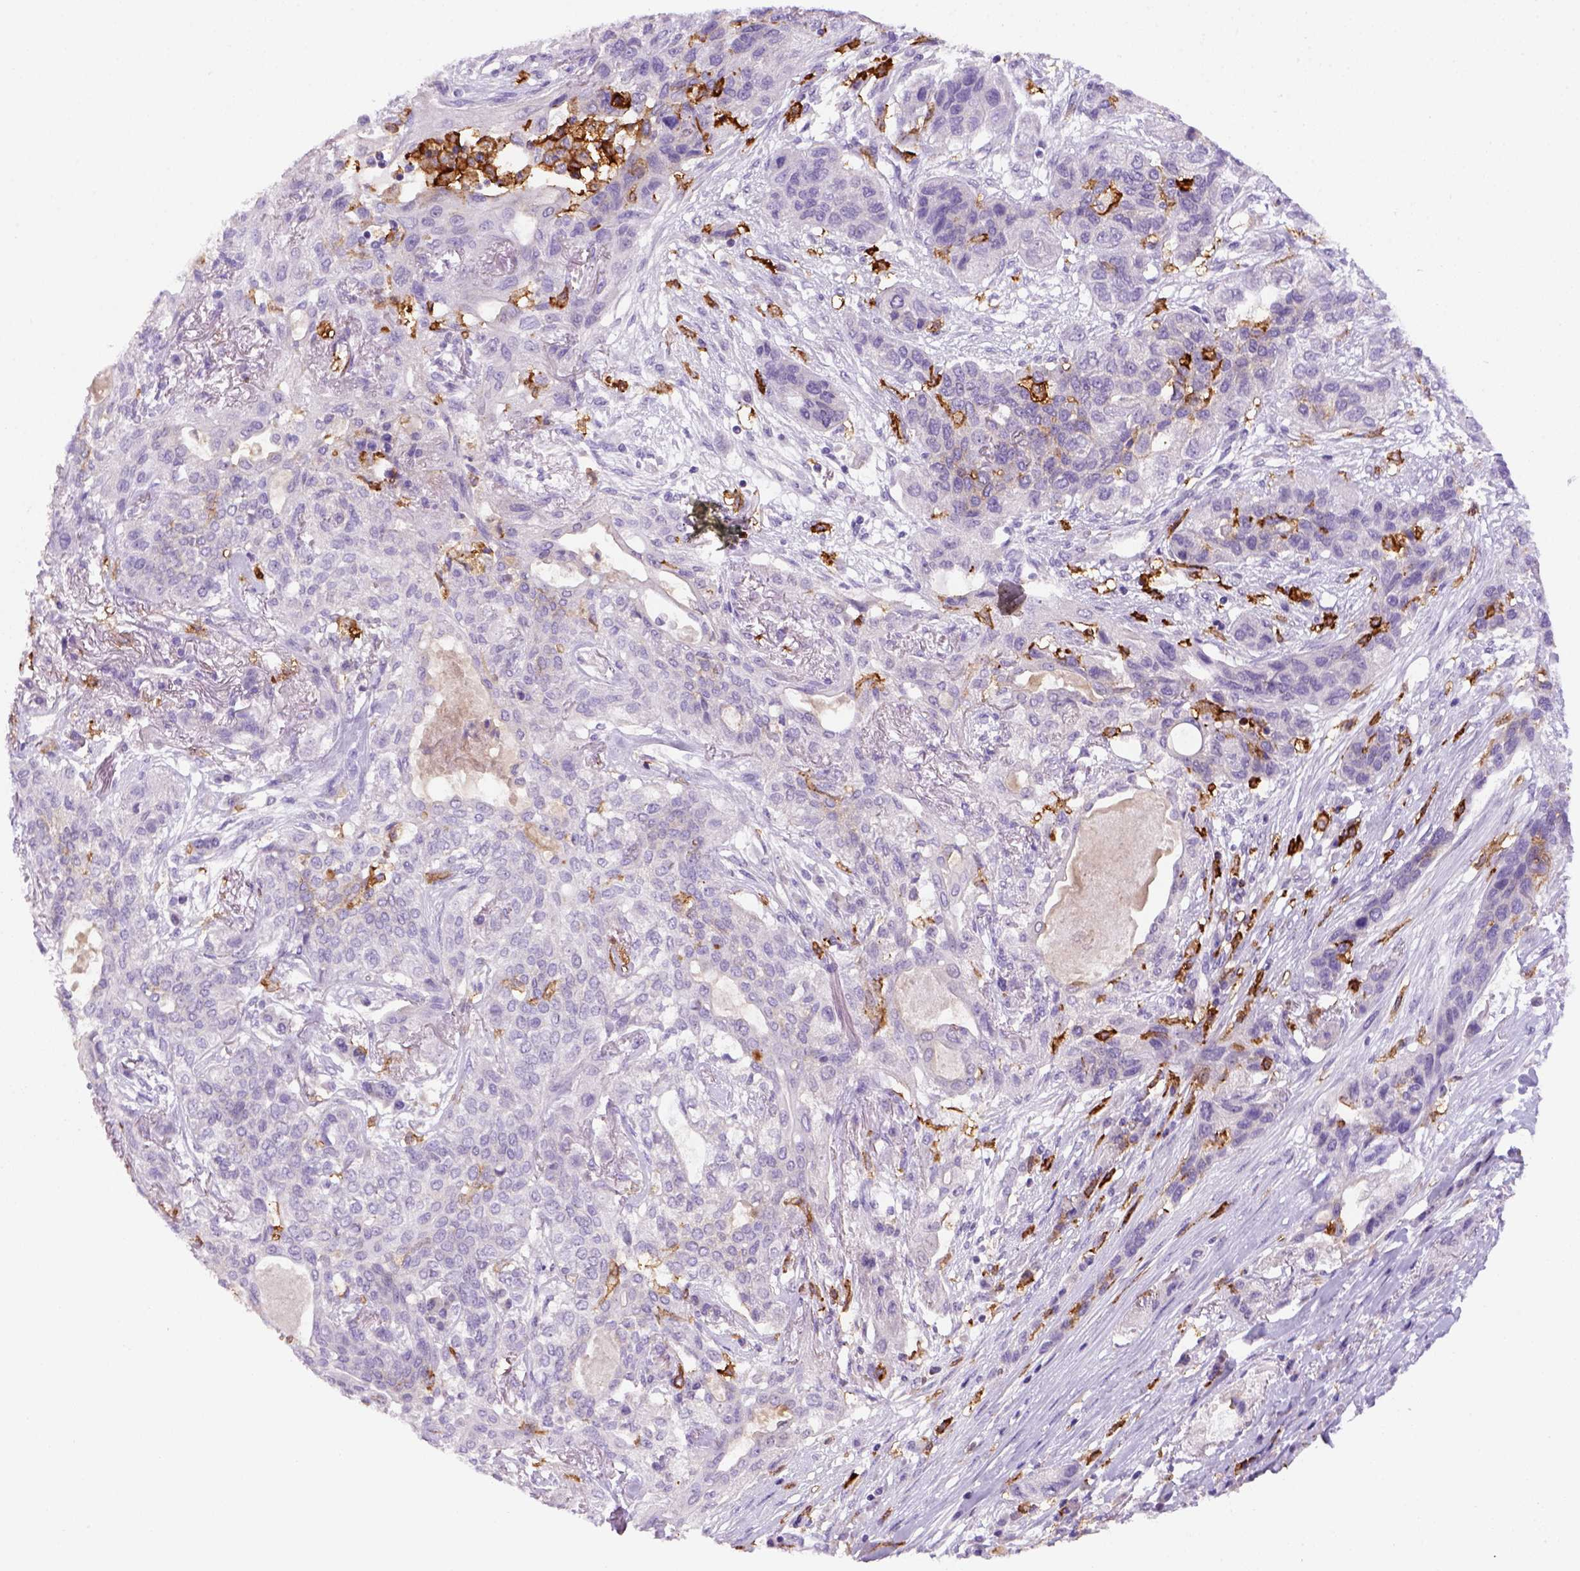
{"staining": {"intensity": "negative", "quantity": "none", "location": "none"}, "tissue": "lung cancer", "cell_type": "Tumor cells", "image_type": "cancer", "snomed": [{"axis": "morphology", "description": "Squamous cell carcinoma, NOS"}, {"axis": "topography", "description": "Lung"}], "caption": "Human lung cancer stained for a protein using immunohistochemistry (IHC) shows no expression in tumor cells.", "gene": "CD14", "patient": {"sex": "female", "age": 70}}